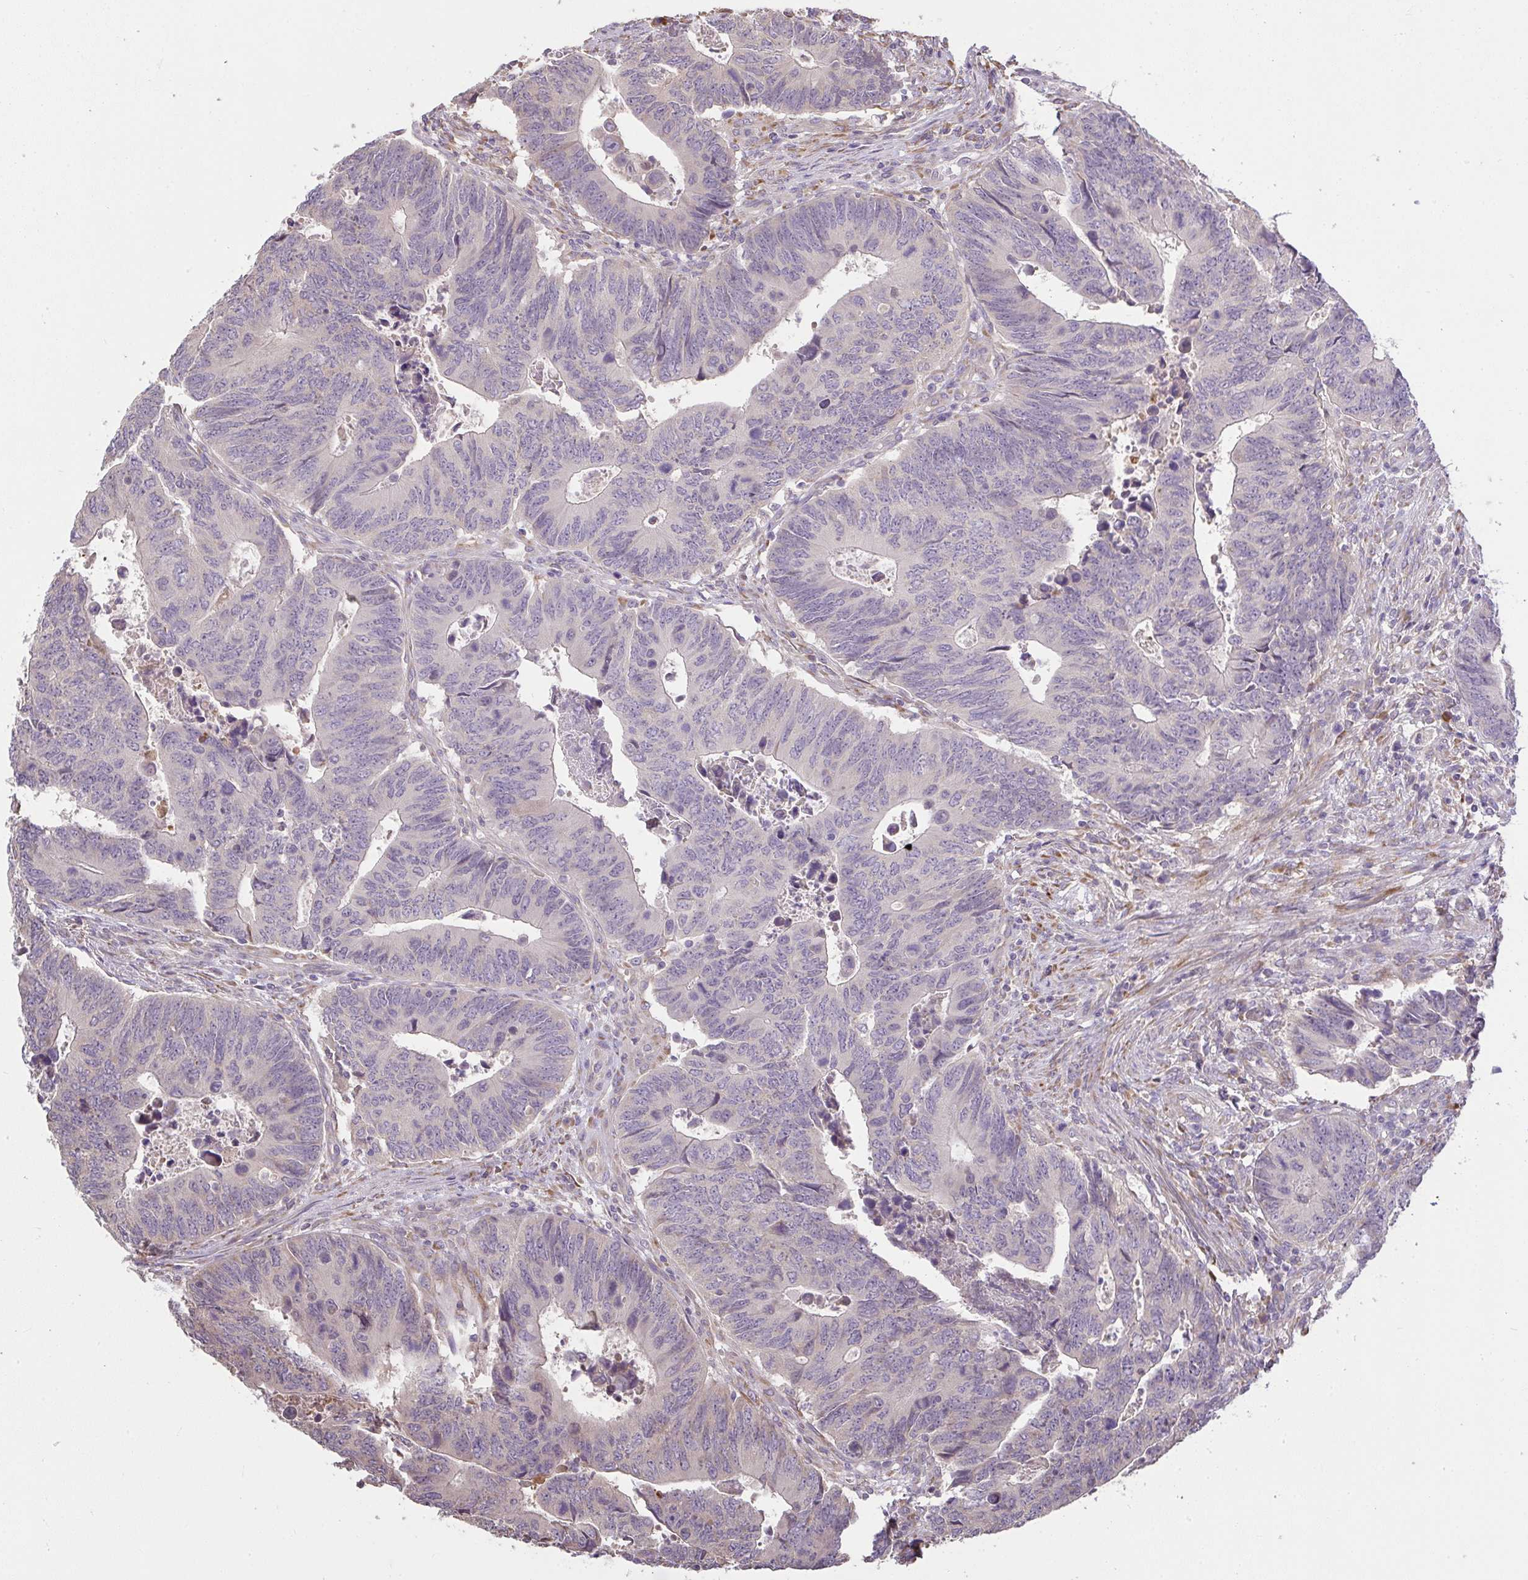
{"staining": {"intensity": "negative", "quantity": "none", "location": "none"}, "tissue": "colorectal cancer", "cell_type": "Tumor cells", "image_type": "cancer", "snomed": [{"axis": "morphology", "description": "Adenocarcinoma, NOS"}, {"axis": "topography", "description": "Colon"}], "caption": "Tumor cells are negative for protein expression in human adenocarcinoma (colorectal).", "gene": "BRINP3", "patient": {"sex": "male", "age": 87}}